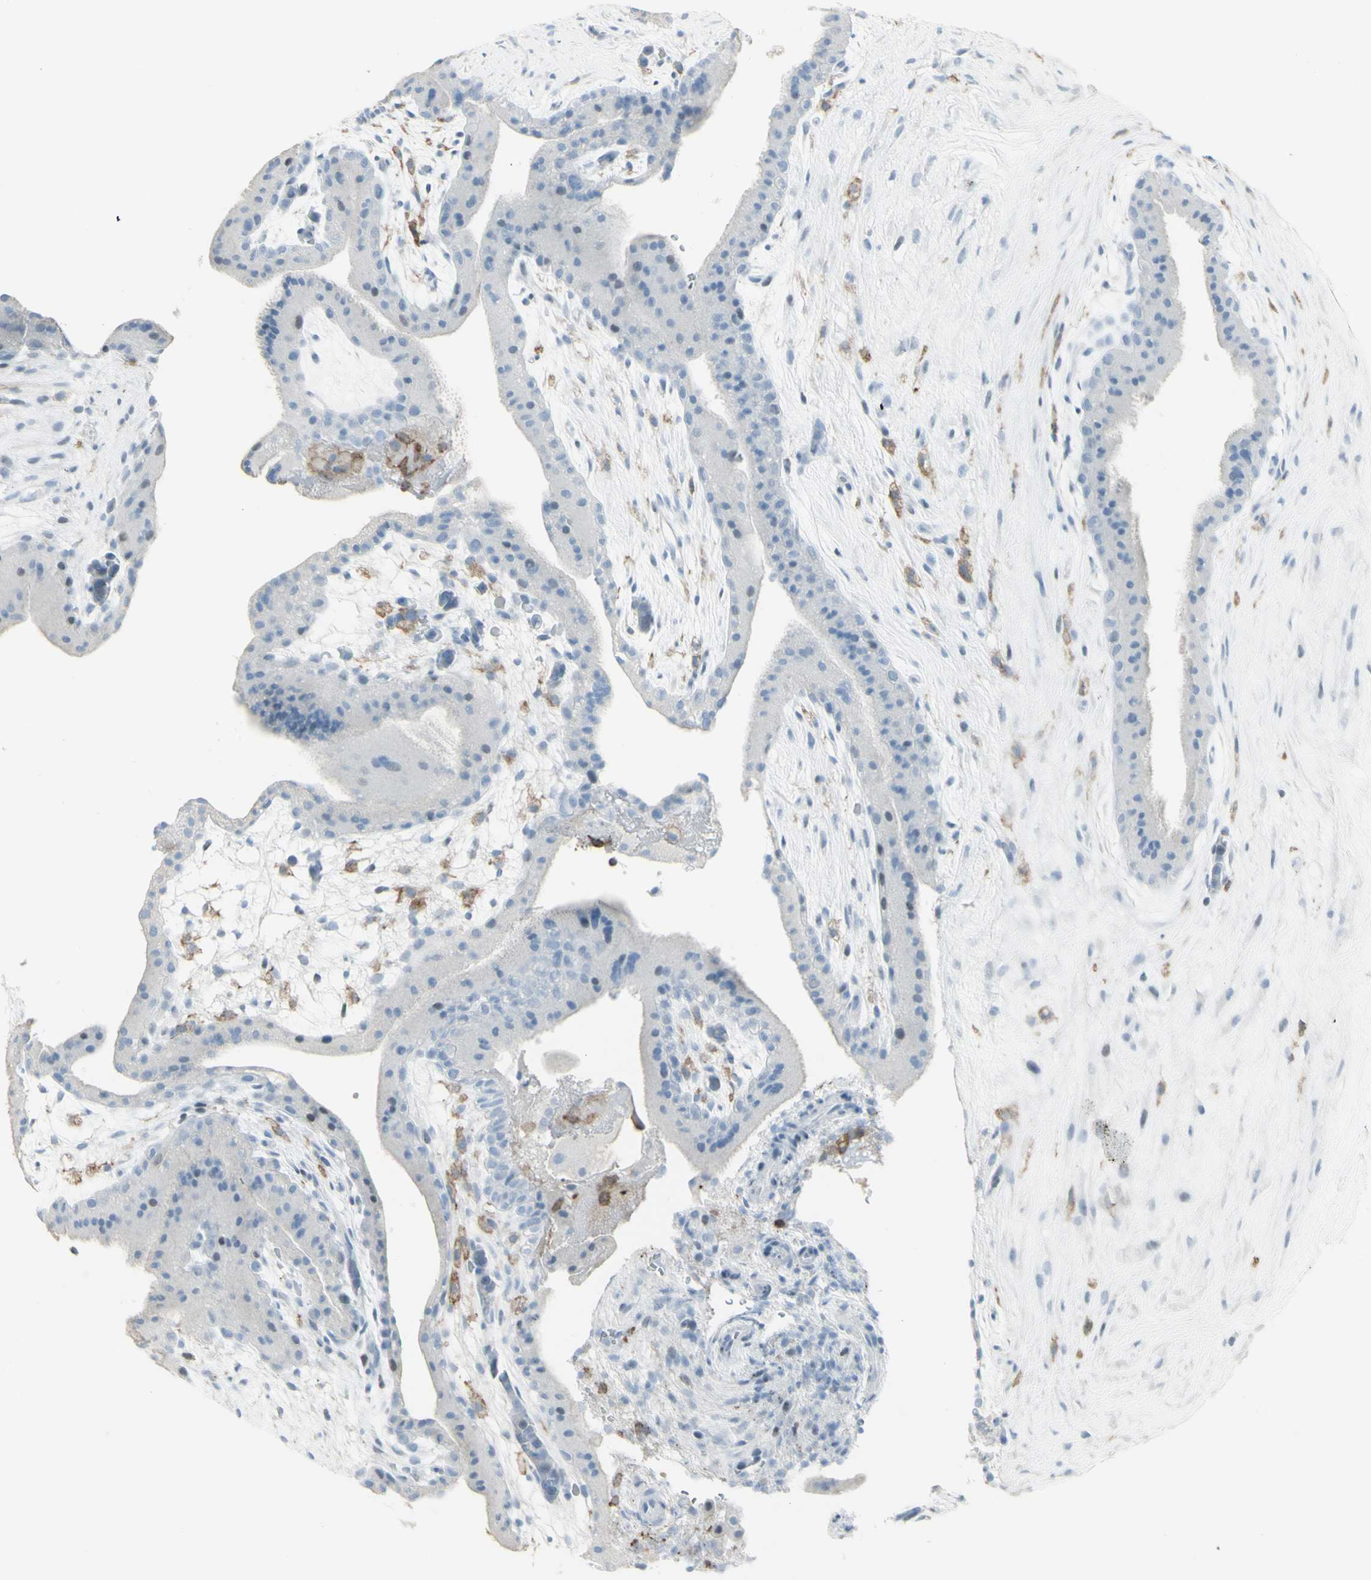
{"staining": {"intensity": "negative", "quantity": "none", "location": "none"}, "tissue": "placenta", "cell_type": "Trophoblastic cells", "image_type": "normal", "snomed": [{"axis": "morphology", "description": "Normal tissue, NOS"}, {"axis": "topography", "description": "Placenta"}], "caption": "This is an immunohistochemistry (IHC) image of unremarkable human placenta. There is no staining in trophoblastic cells.", "gene": "NRG1", "patient": {"sex": "female", "age": 19}}